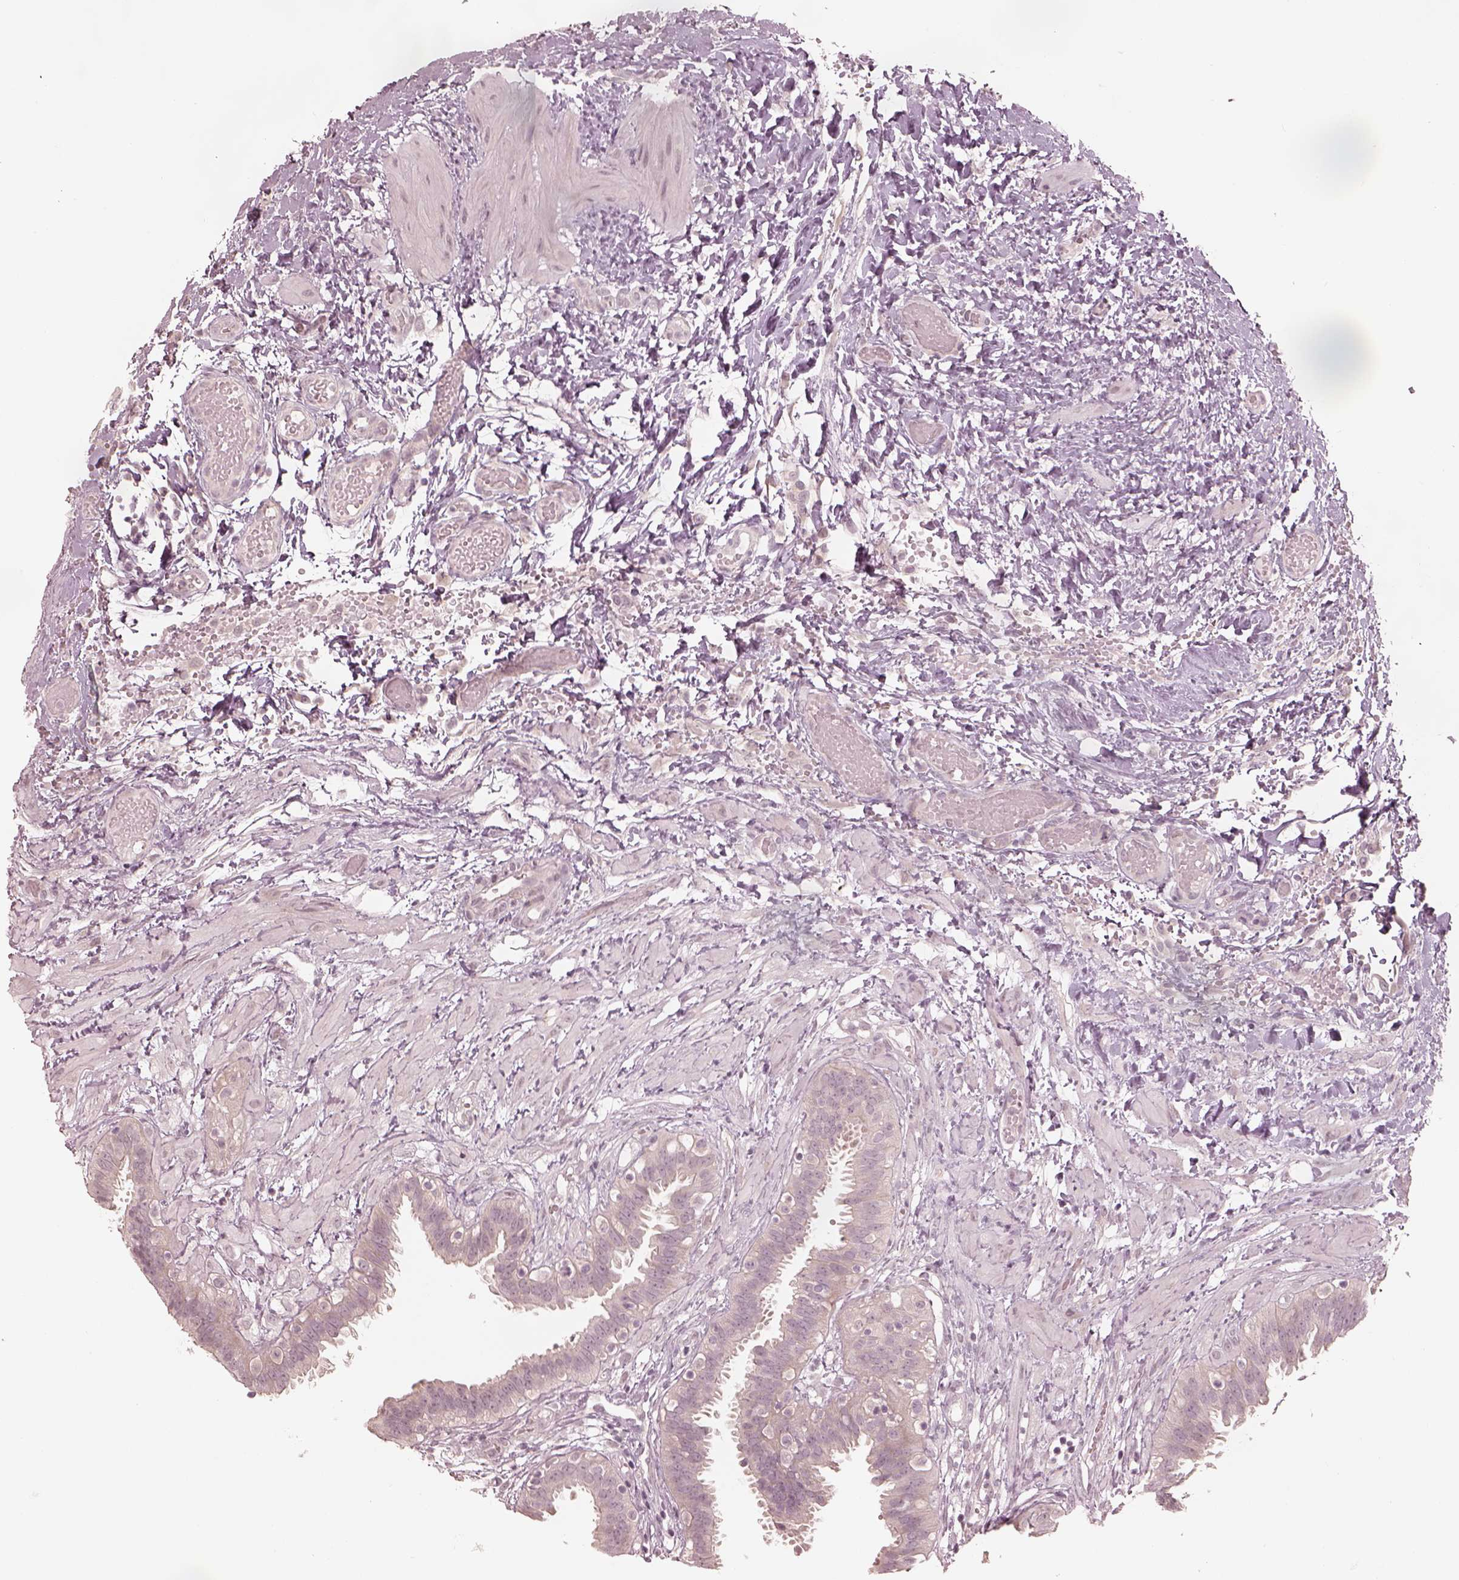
{"staining": {"intensity": "negative", "quantity": "none", "location": "none"}, "tissue": "fallopian tube", "cell_type": "Glandular cells", "image_type": "normal", "snomed": [{"axis": "morphology", "description": "Normal tissue, NOS"}, {"axis": "topography", "description": "Fallopian tube"}], "caption": "High magnification brightfield microscopy of normal fallopian tube stained with DAB (brown) and counterstained with hematoxylin (blue): glandular cells show no significant expression. (Brightfield microscopy of DAB (3,3'-diaminobenzidine) IHC at high magnification).", "gene": "ACACB", "patient": {"sex": "female", "age": 37}}